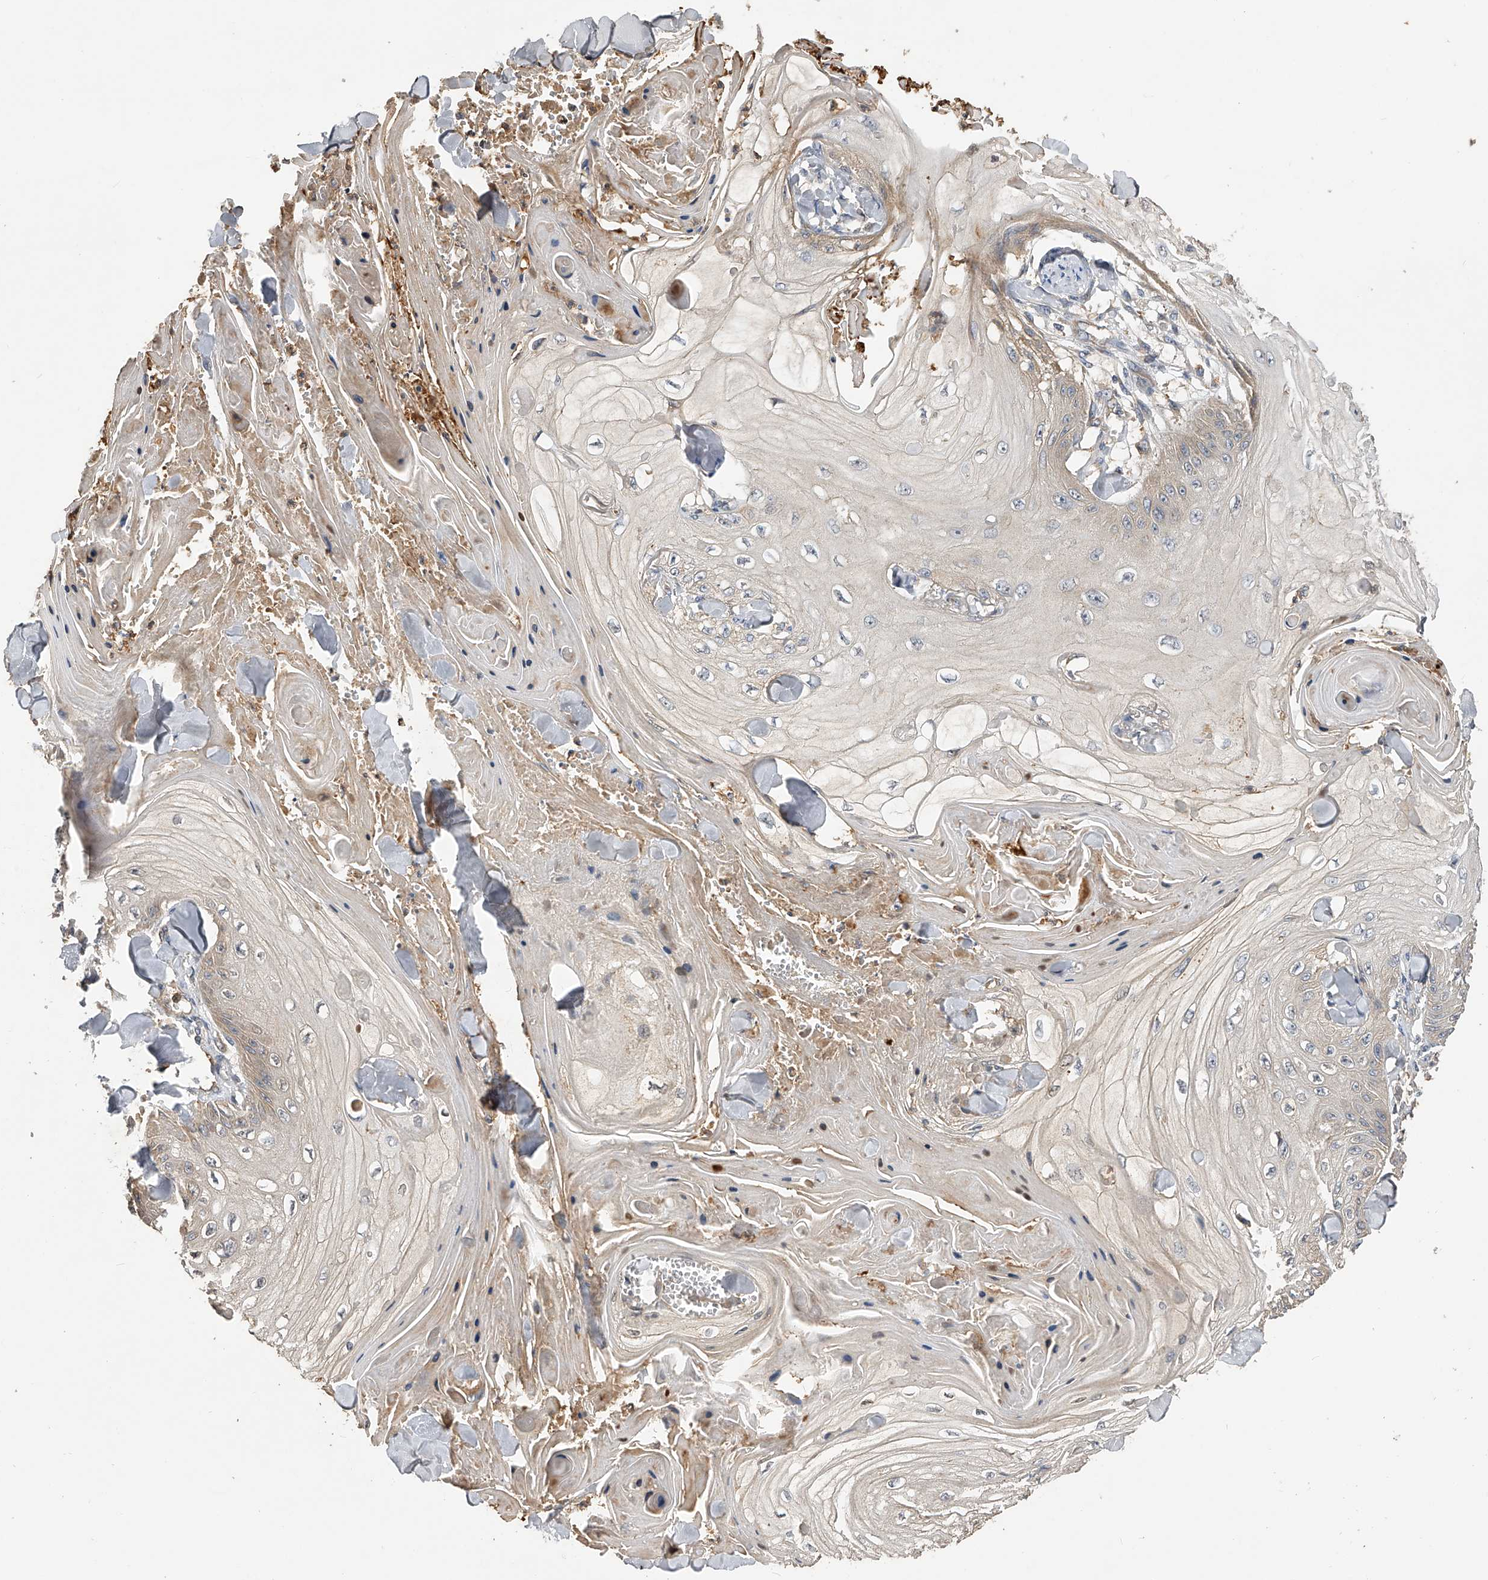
{"staining": {"intensity": "weak", "quantity": "<25%", "location": "cytoplasmic/membranous"}, "tissue": "skin cancer", "cell_type": "Tumor cells", "image_type": "cancer", "snomed": [{"axis": "morphology", "description": "Squamous cell carcinoma, NOS"}, {"axis": "topography", "description": "Skin"}], "caption": "High magnification brightfield microscopy of skin cancer stained with DAB (3,3'-diaminobenzidine) (brown) and counterstained with hematoxylin (blue): tumor cells show no significant staining.", "gene": "PTPRA", "patient": {"sex": "male", "age": 74}}